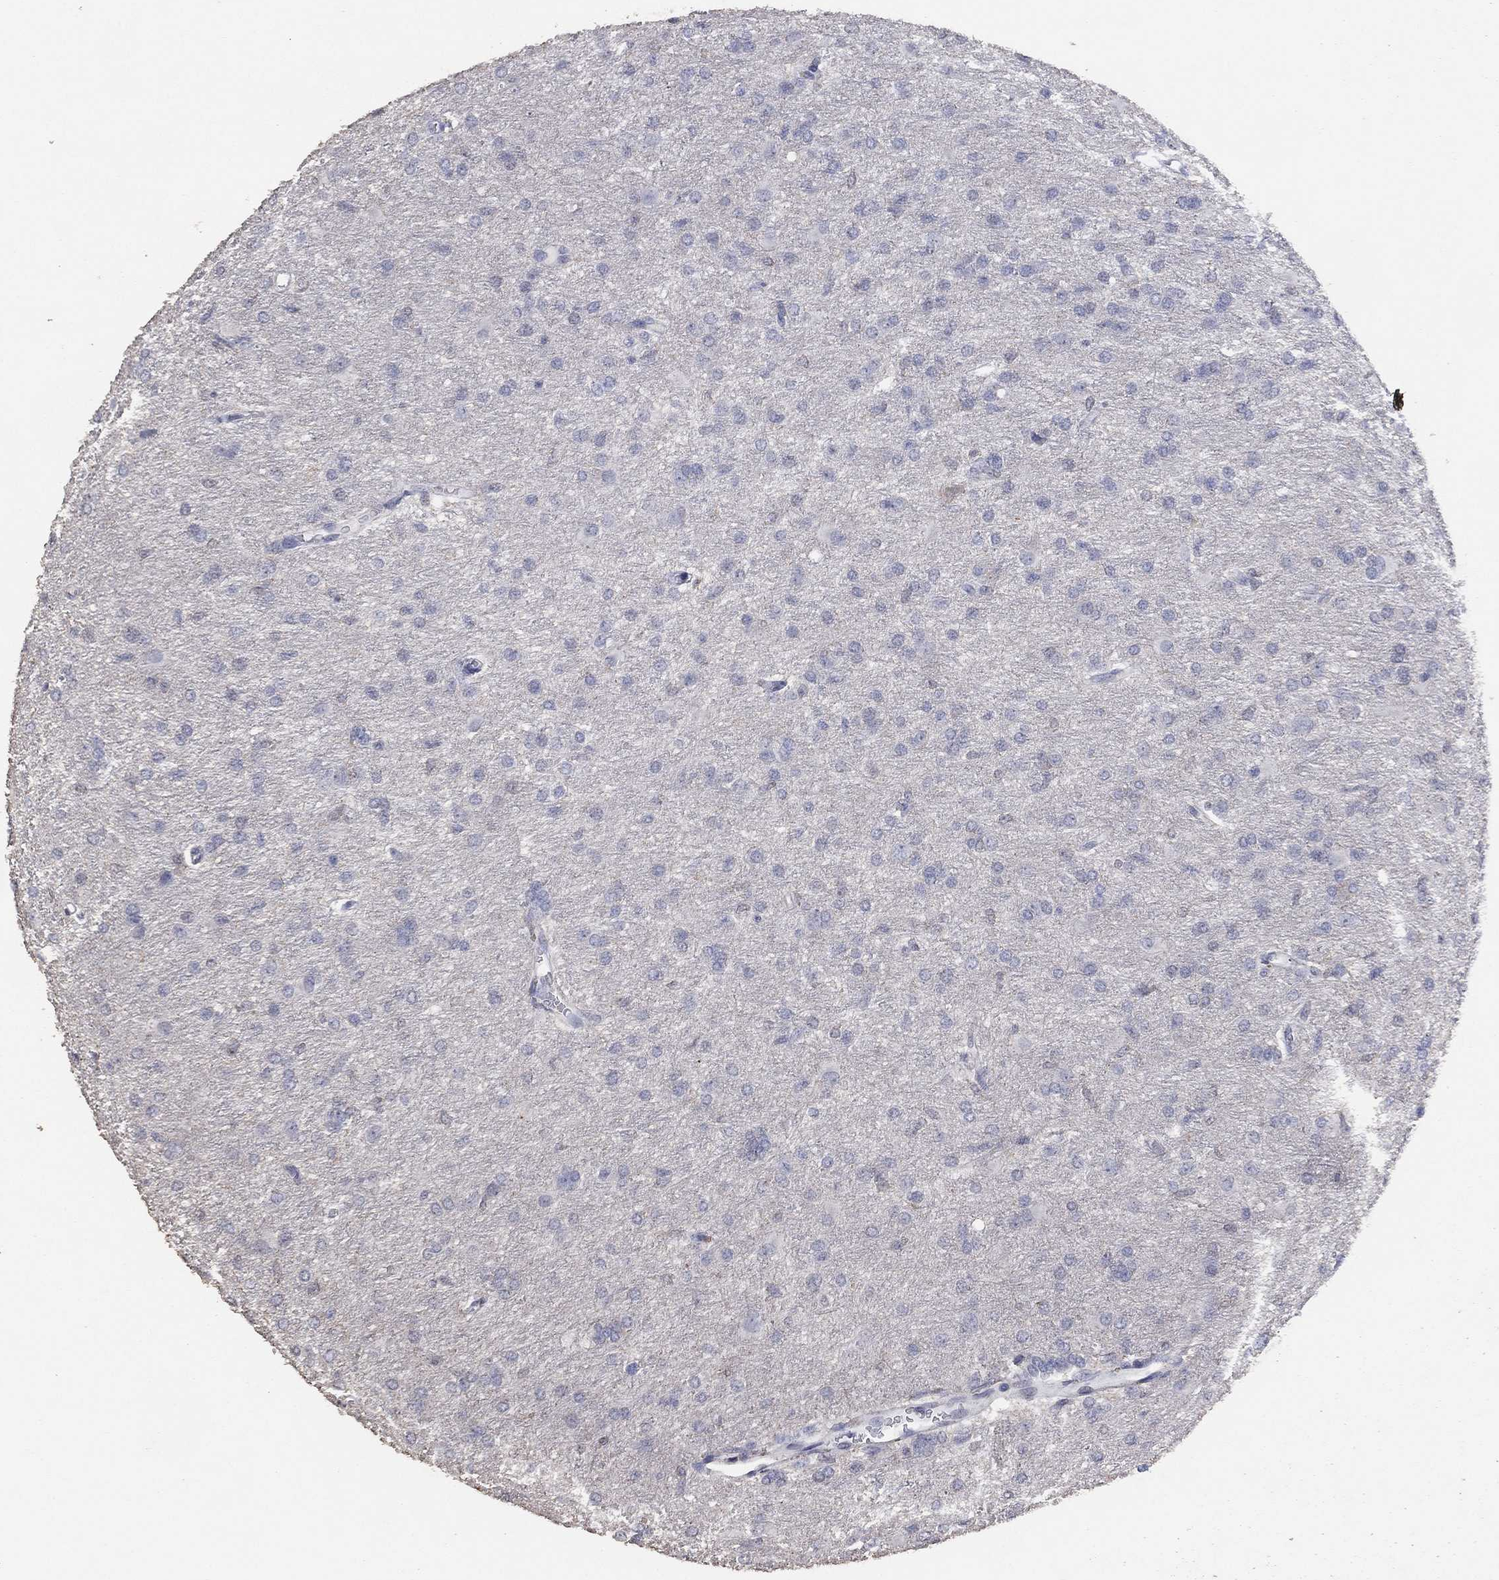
{"staining": {"intensity": "negative", "quantity": "none", "location": "none"}, "tissue": "glioma", "cell_type": "Tumor cells", "image_type": "cancer", "snomed": [{"axis": "morphology", "description": "Glioma, malignant, High grade"}, {"axis": "topography", "description": "Brain"}], "caption": "Immunohistochemistry (IHC) photomicrograph of glioma stained for a protein (brown), which shows no staining in tumor cells.", "gene": "ADPRHL1", "patient": {"sex": "male", "age": 68}}